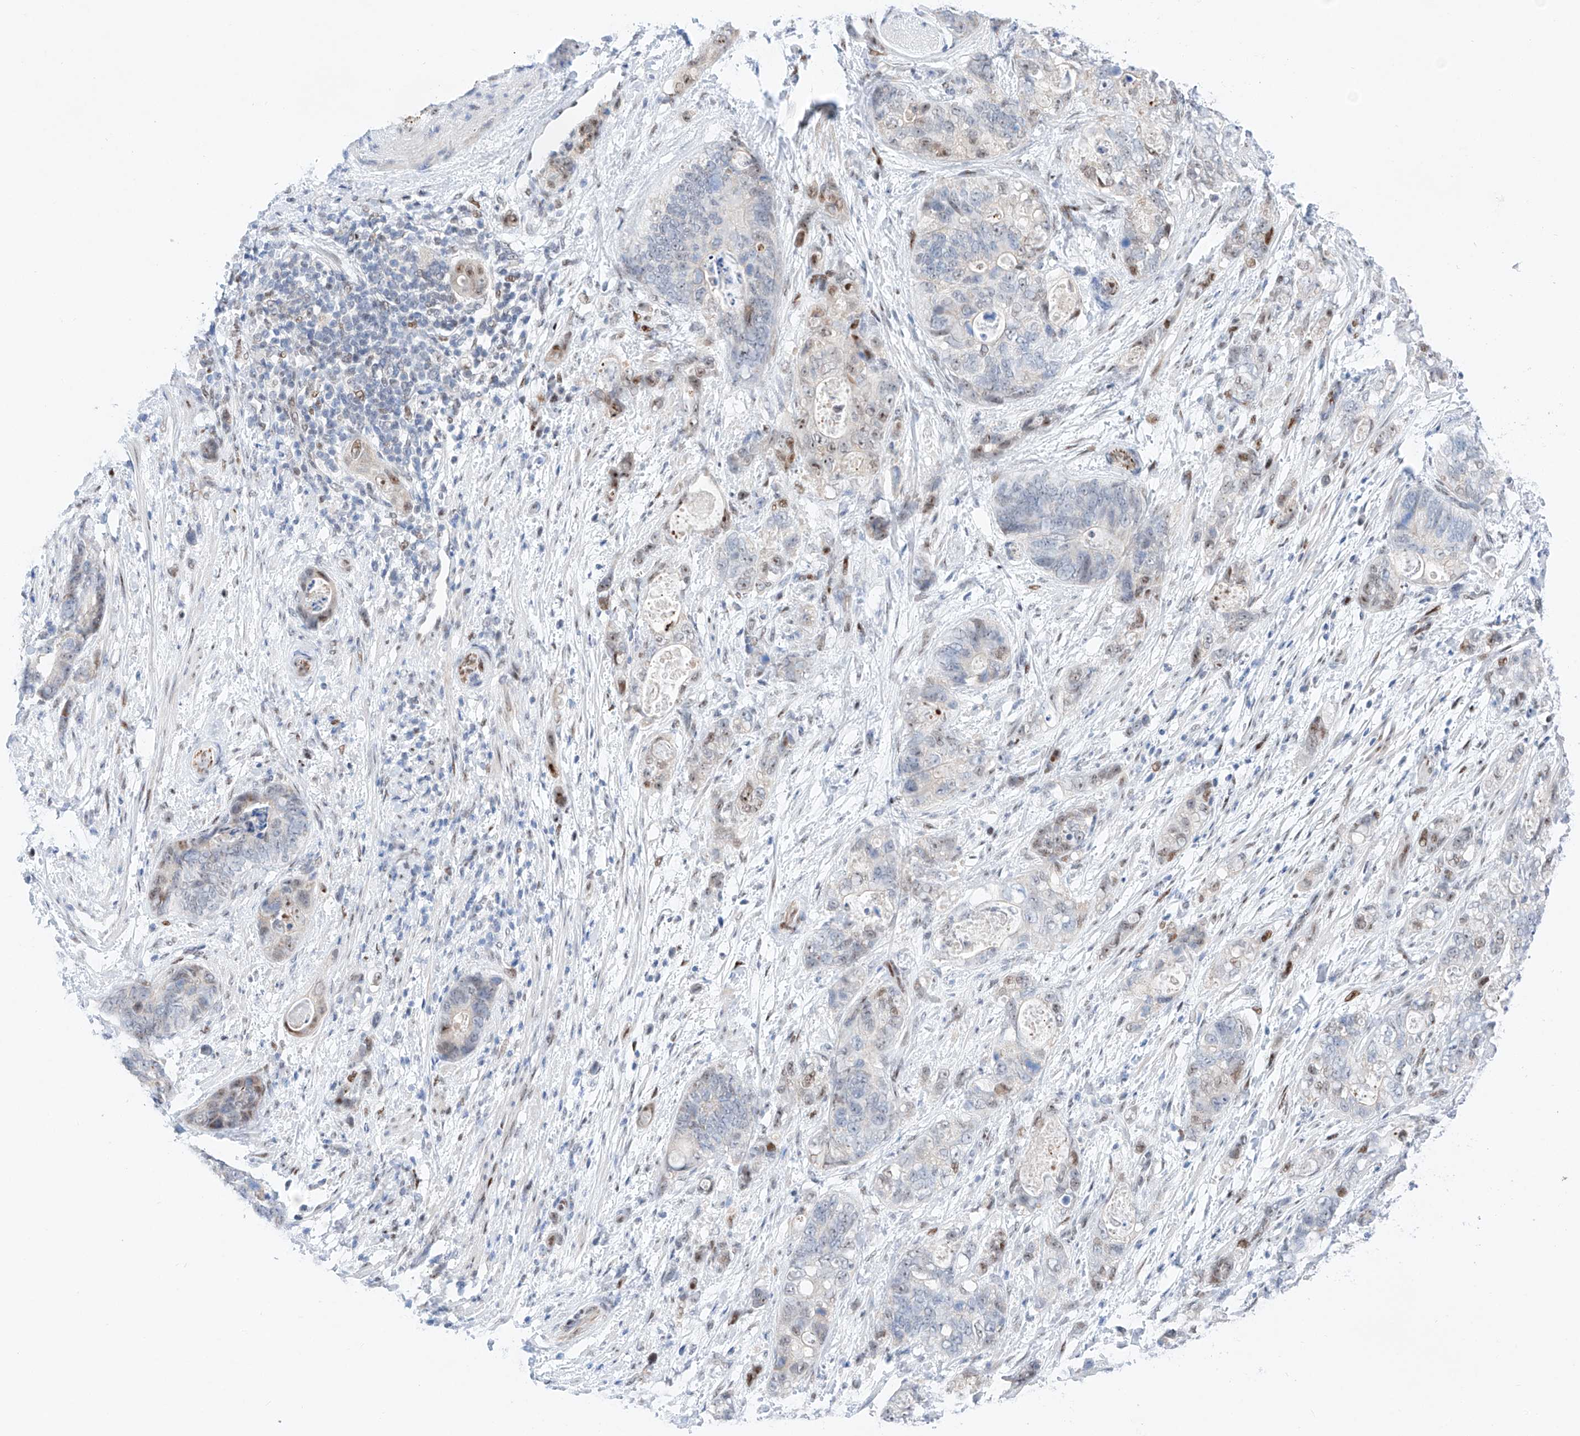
{"staining": {"intensity": "weak", "quantity": "<25%", "location": "nuclear"}, "tissue": "stomach cancer", "cell_type": "Tumor cells", "image_type": "cancer", "snomed": [{"axis": "morphology", "description": "Normal tissue, NOS"}, {"axis": "morphology", "description": "Adenocarcinoma, NOS"}, {"axis": "topography", "description": "Stomach"}], "caption": "Immunohistochemical staining of human stomach cancer (adenocarcinoma) reveals no significant expression in tumor cells.", "gene": "NT5C3B", "patient": {"sex": "female", "age": 89}}